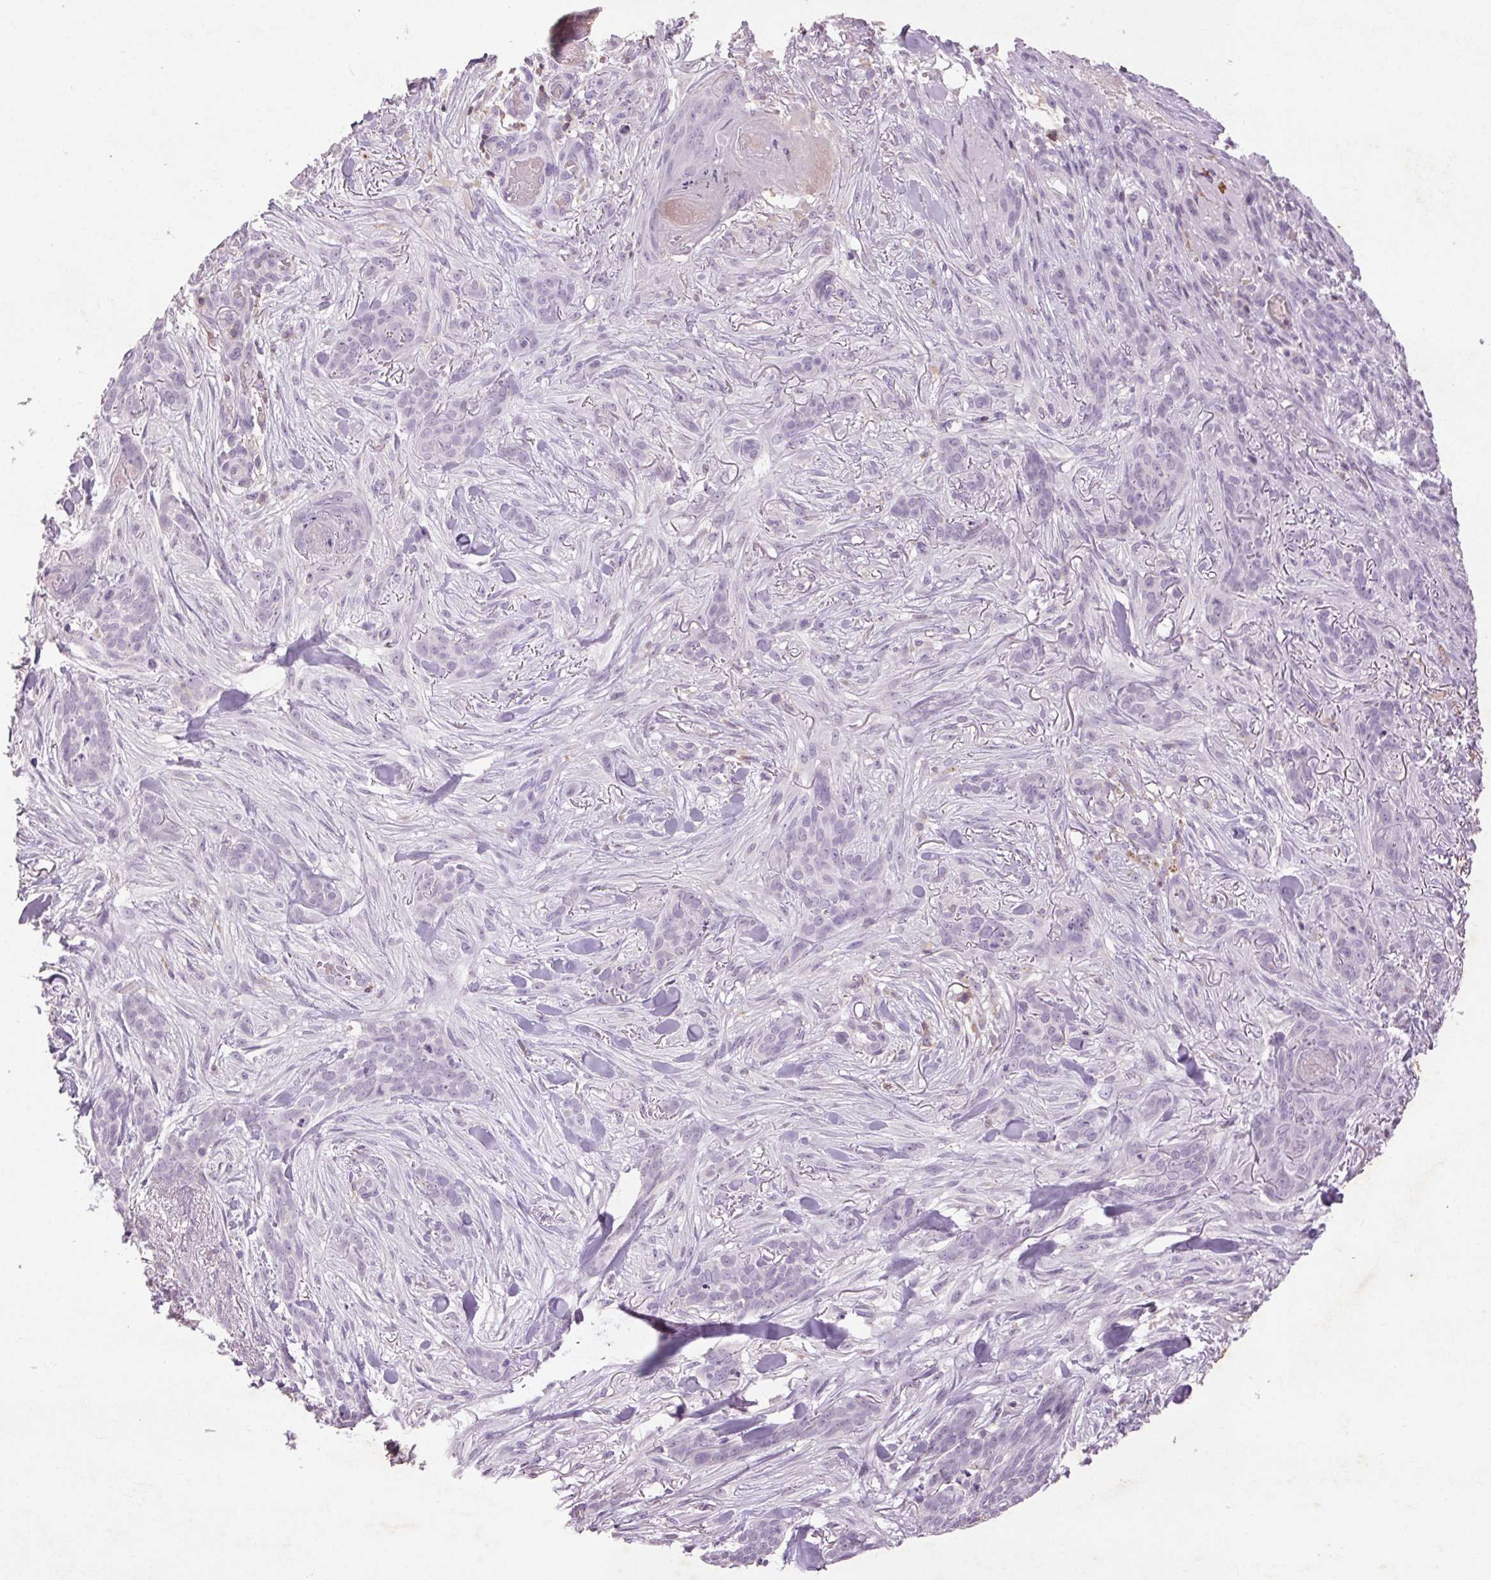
{"staining": {"intensity": "negative", "quantity": "none", "location": "none"}, "tissue": "skin cancer", "cell_type": "Tumor cells", "image_type": "cancer", "snomed": [{"axis": "morphology", "description": "Basal cell carcinoma"}, {"axis": "topography", "description": "Skin"}], "caption": "This is an immunohistochemistry image of human skin basal cell carcinoma. There is no expression in tumor cells.", "gene": "FNDC7", "patient": {"sex": "female", "age": 61}}